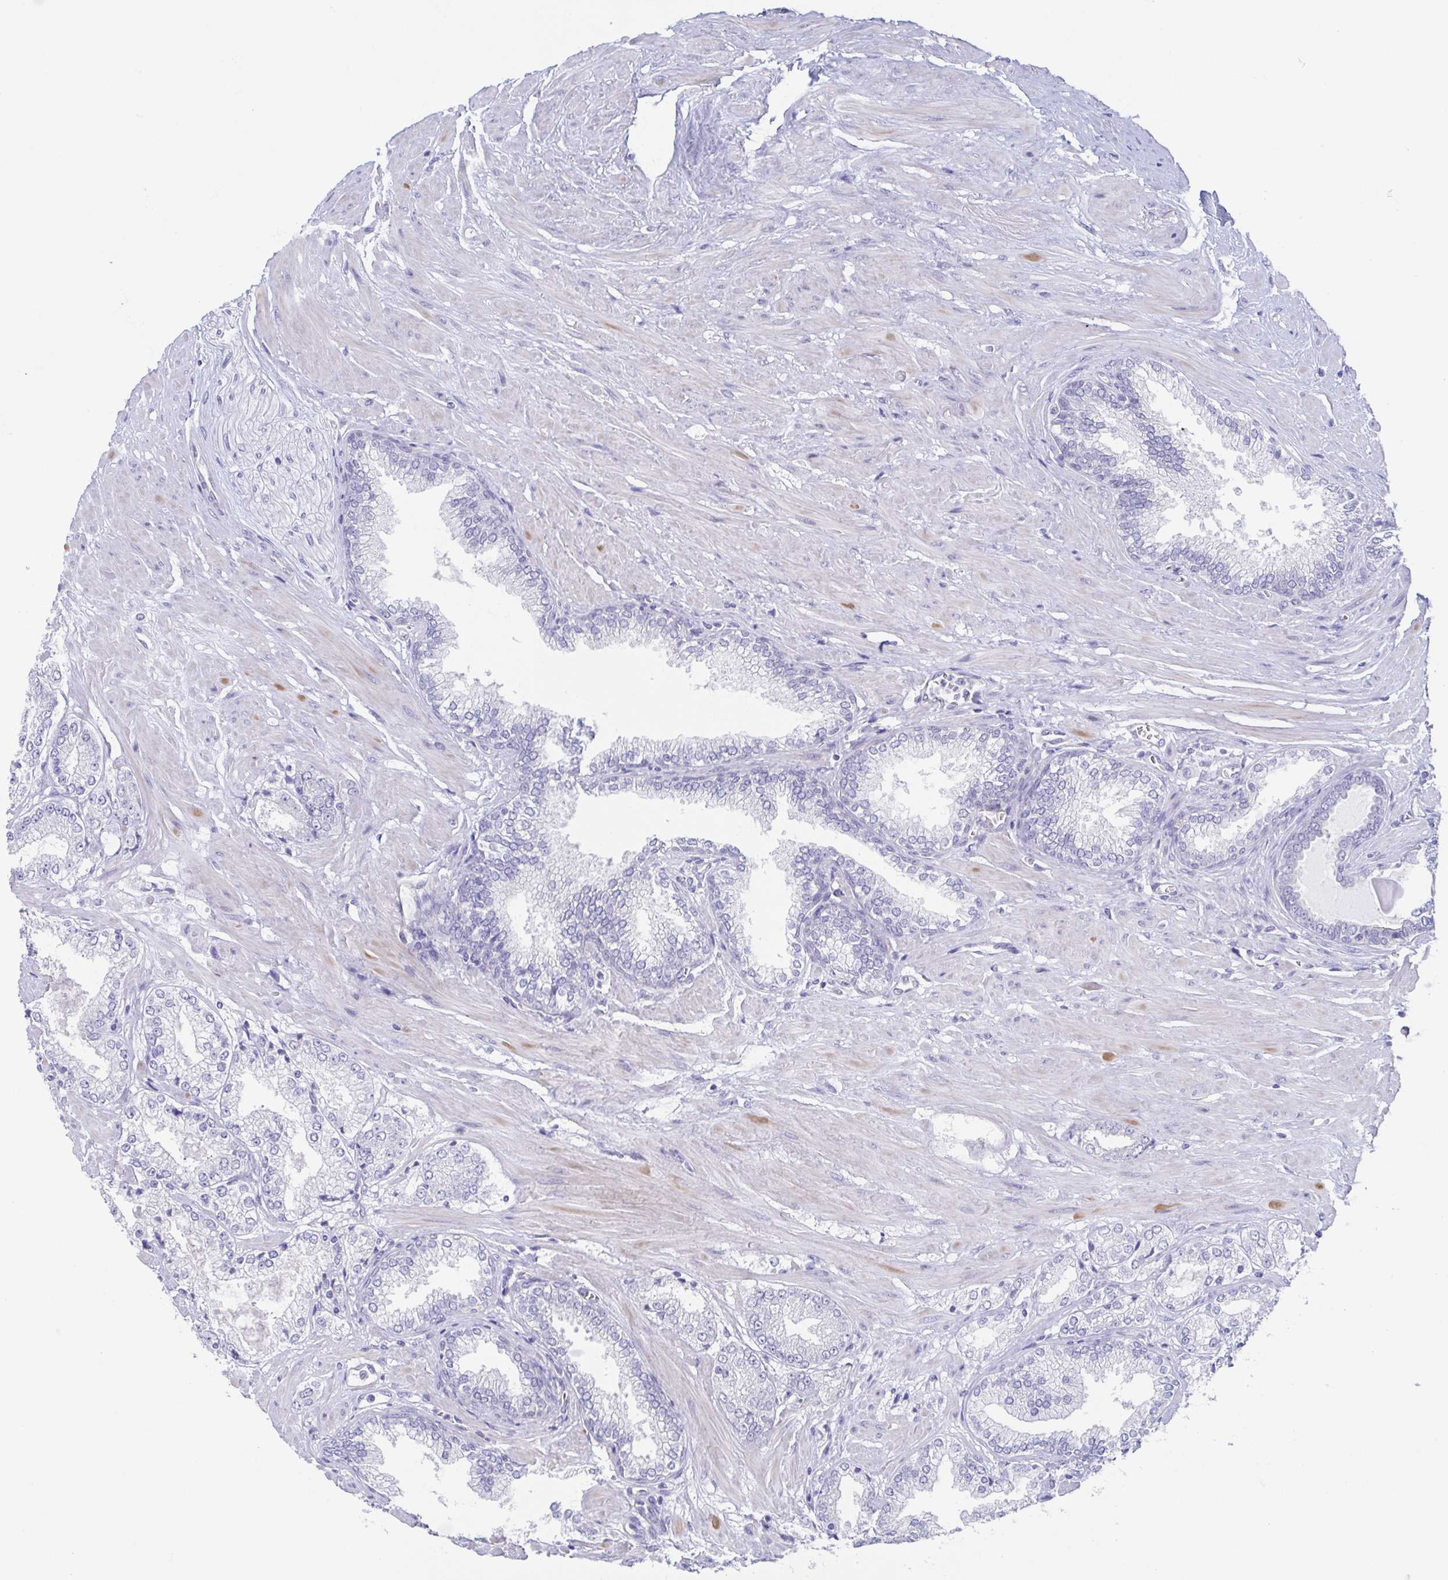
{"staining": {"intensity": "negative", "quantity": "none", "location": "none"}, "tissue": "prostate cancer", "cell_type": "Tumor cells", "image_type": "cancer", "snomed": [{"axis": "morphology", "description": "Adenocarcinoma, High grade"}, {"axis": "topography", "description": "Prostate"}], "caption": "This is a photomicrograph of immunohistochemistry staining of prostate adenocarcinoma (high-grade), which shows no staining in tumor cells.", "gene": "TEX12", "patient": {"sex": "male", "age": 64}}